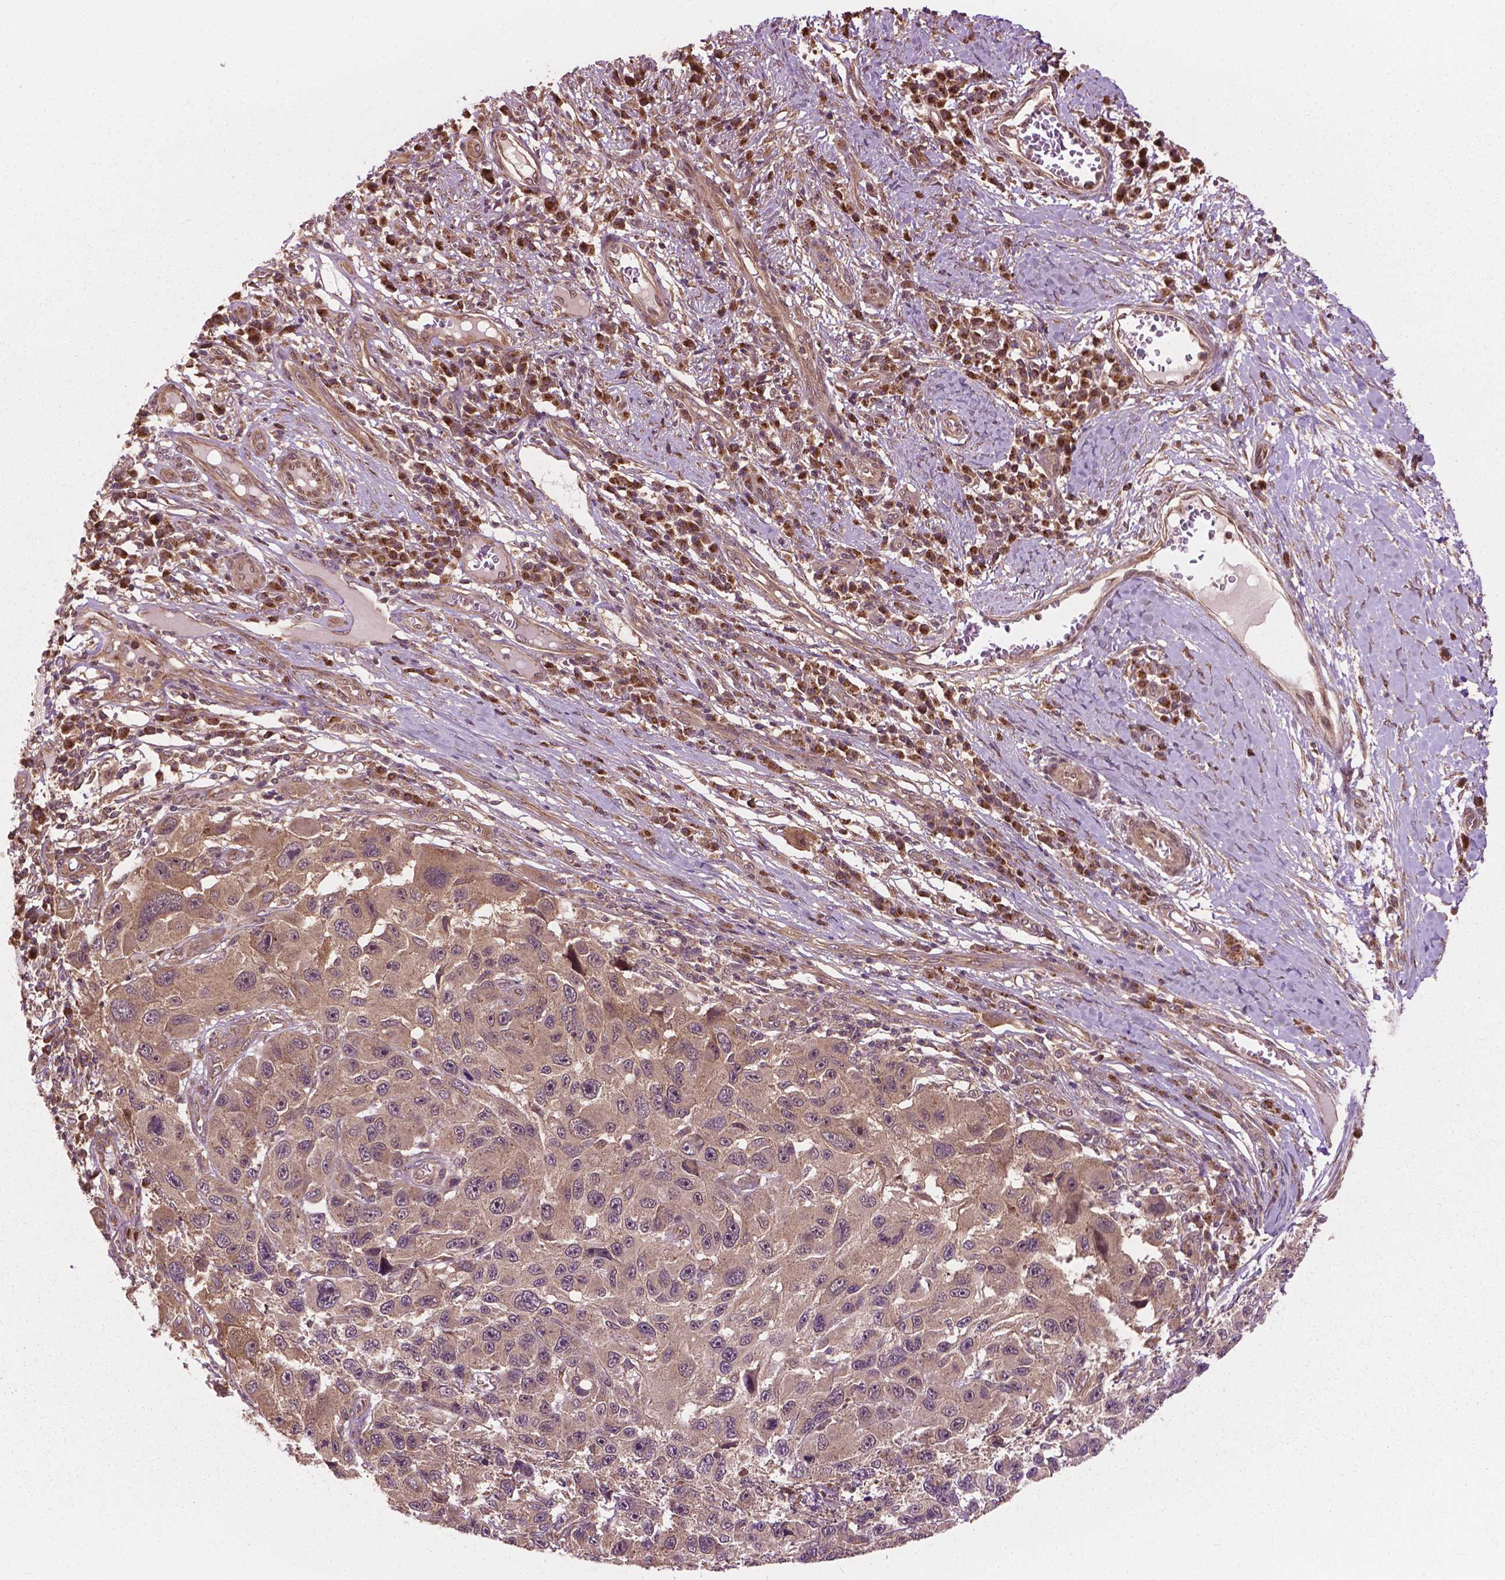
{"staining": {"intensity": "moderate", "quantity": ">75%", "location": "cytoplasmic/membranous"}, "tissue": "melanoma", "cell_type": "Tumor cells", "image_type": "cancer", "snomed": [{"axis": "morphology", "description": "Malignant melanoma, NOS"}, {"axis": "topography", "description": "Skin"}], "caption": "Immunohistochemistry (IHC) (DAB (3,3'-diaminobenzidine)) staining of melanoma displays moderate cytoplasmic/membranous protein positivity in approximately >75% of tumor cells.", "gene": "PPP1CB", "patient": {"sex": "male", "age": 53}}